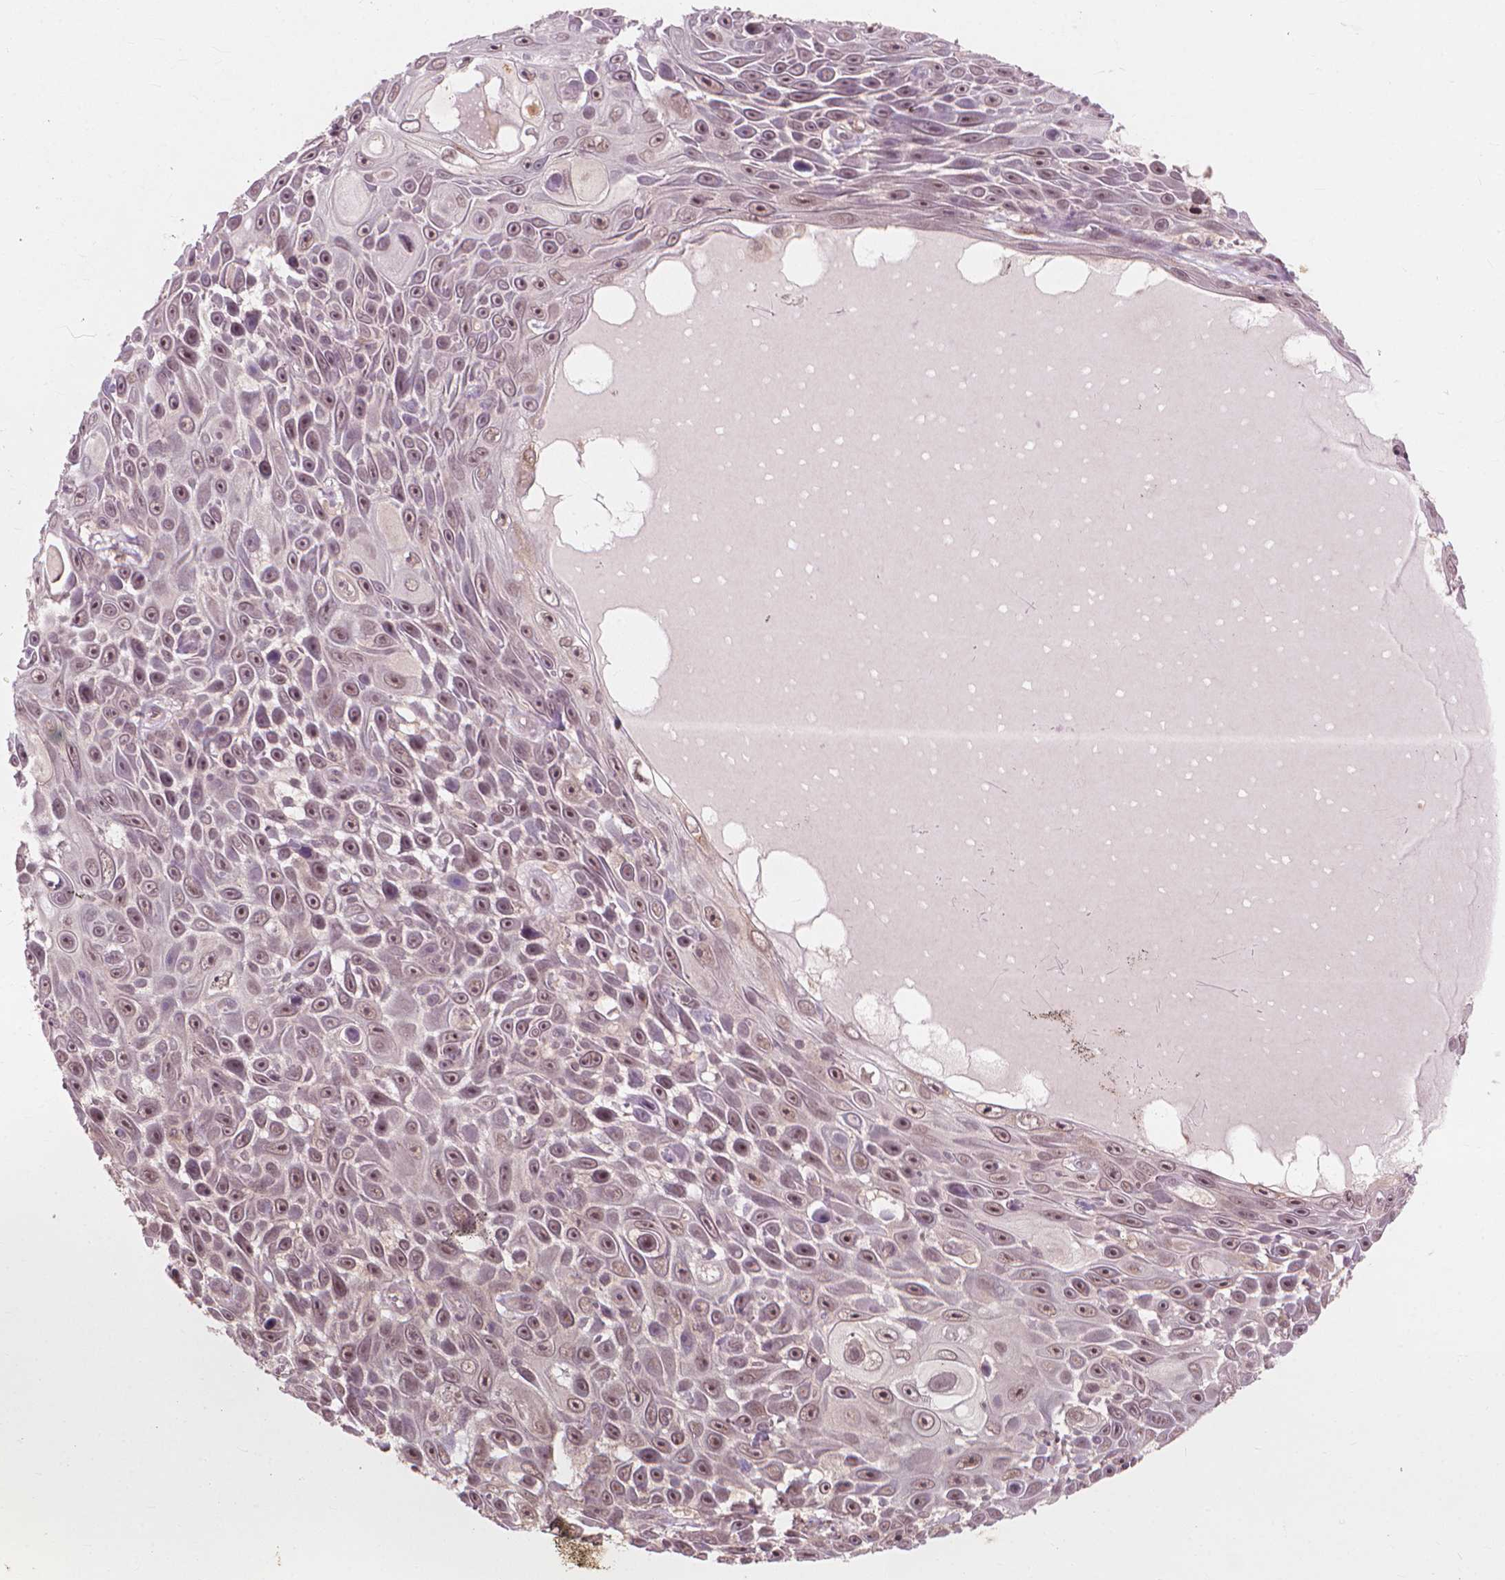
{"staining": {"intensity": "moderate", "quantity": "25%-75%", "location": "nuclear"}, "tissue": "skin cancer", "cell_type": "Tumor cells", "image_type": "cancer", "snomed": [{"axis": "morphology", "description": "Squamous cell carcinoma, NOS"}, {"axis": "topography", "description": "Skin"}], "caption": "Tumor cells demonstrate medium levels of moderate nuclear positivity in approximately 25%-75% of cells in human skin cancer (squamous cell carcinoma). The protein is shown in brown color, while the nuclei are stained blue.", "gene": "SSU72", "patient": {"sex": "male", "age": 82}}